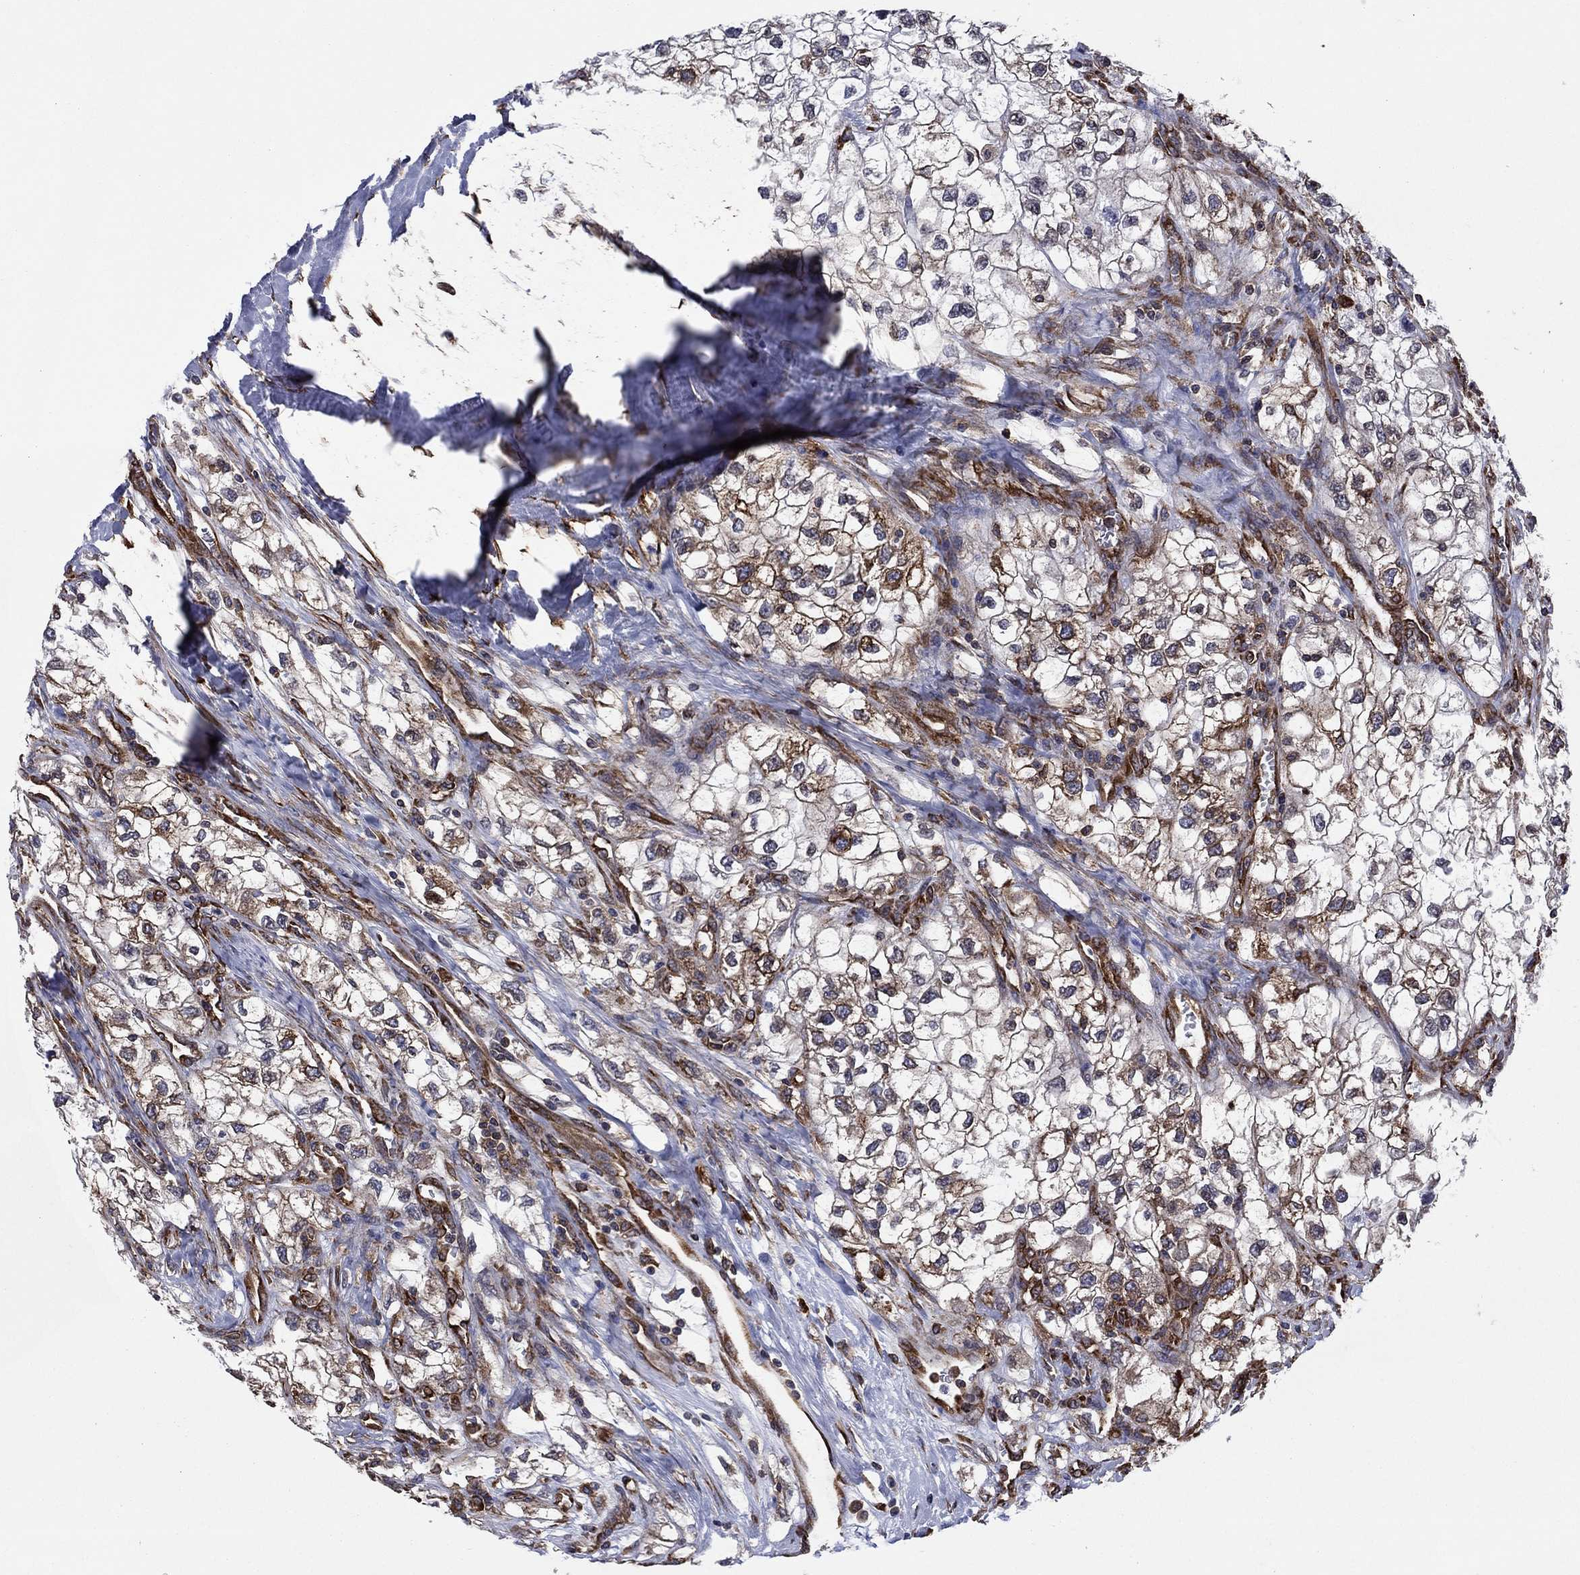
{"staining": {"intensity": "moderate", "quantity": "25%-75%", "location": "cytoplasmic/membranous"}, "tissue": "renal cancer", "cell_type": "Tumor cells", "image_type": "cancer", "snomed": [{"axis": "morphology", "description": "Adenocarcinoma, NOS"}, {"axis": "topography", "description": "Kidney"}], "caption": "Renal adenocarcinoma was stained to show a protein in brown. There is medium levels of moderate cytoplasmic/membranous positivity in about 25%-75% of tumor cells. The staining is performed using DAB brown chromogen to label protein expression. The nuclei are counter-stained blue using hematoxylin.", "gene": "YBX1", "patient": {"sex": "male", "age": 59}}